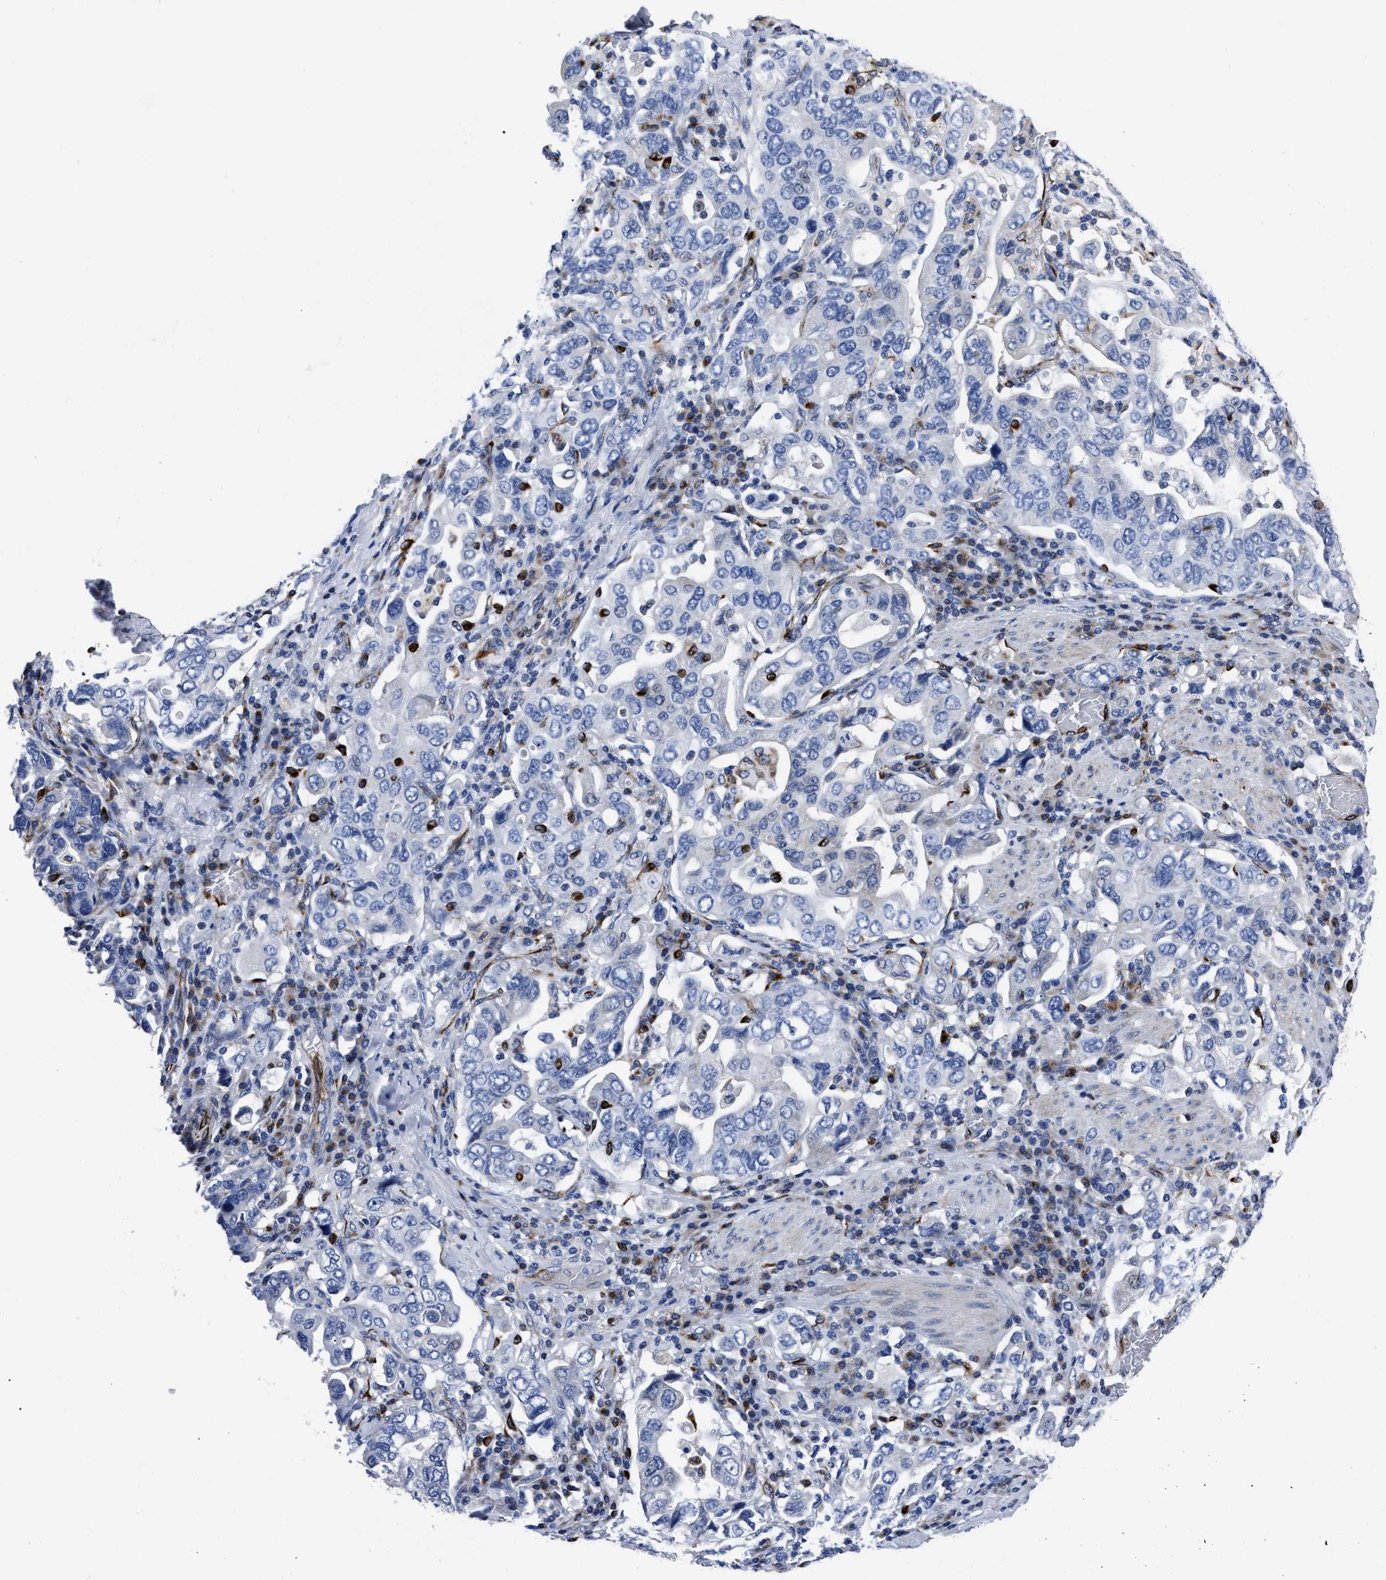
{"staining": {"intensity": "negative", "quantity": "none", "location": "none"}, "tissue": "stomach cancer", "cell_type": "Tumor cells", "image_type": "cancer", "snomed": [{"axis": "morphology", "description": "Adenocarcinoma, NOS"}, {"axis": "topography", "description": "Stomach, upper"}], "caption": "Tumor cells are negative for protein expression in human stomach cancer (adenocarcinoma).", "gene": "OR10G3", "patient": {"sex": "male", "age": 62}}